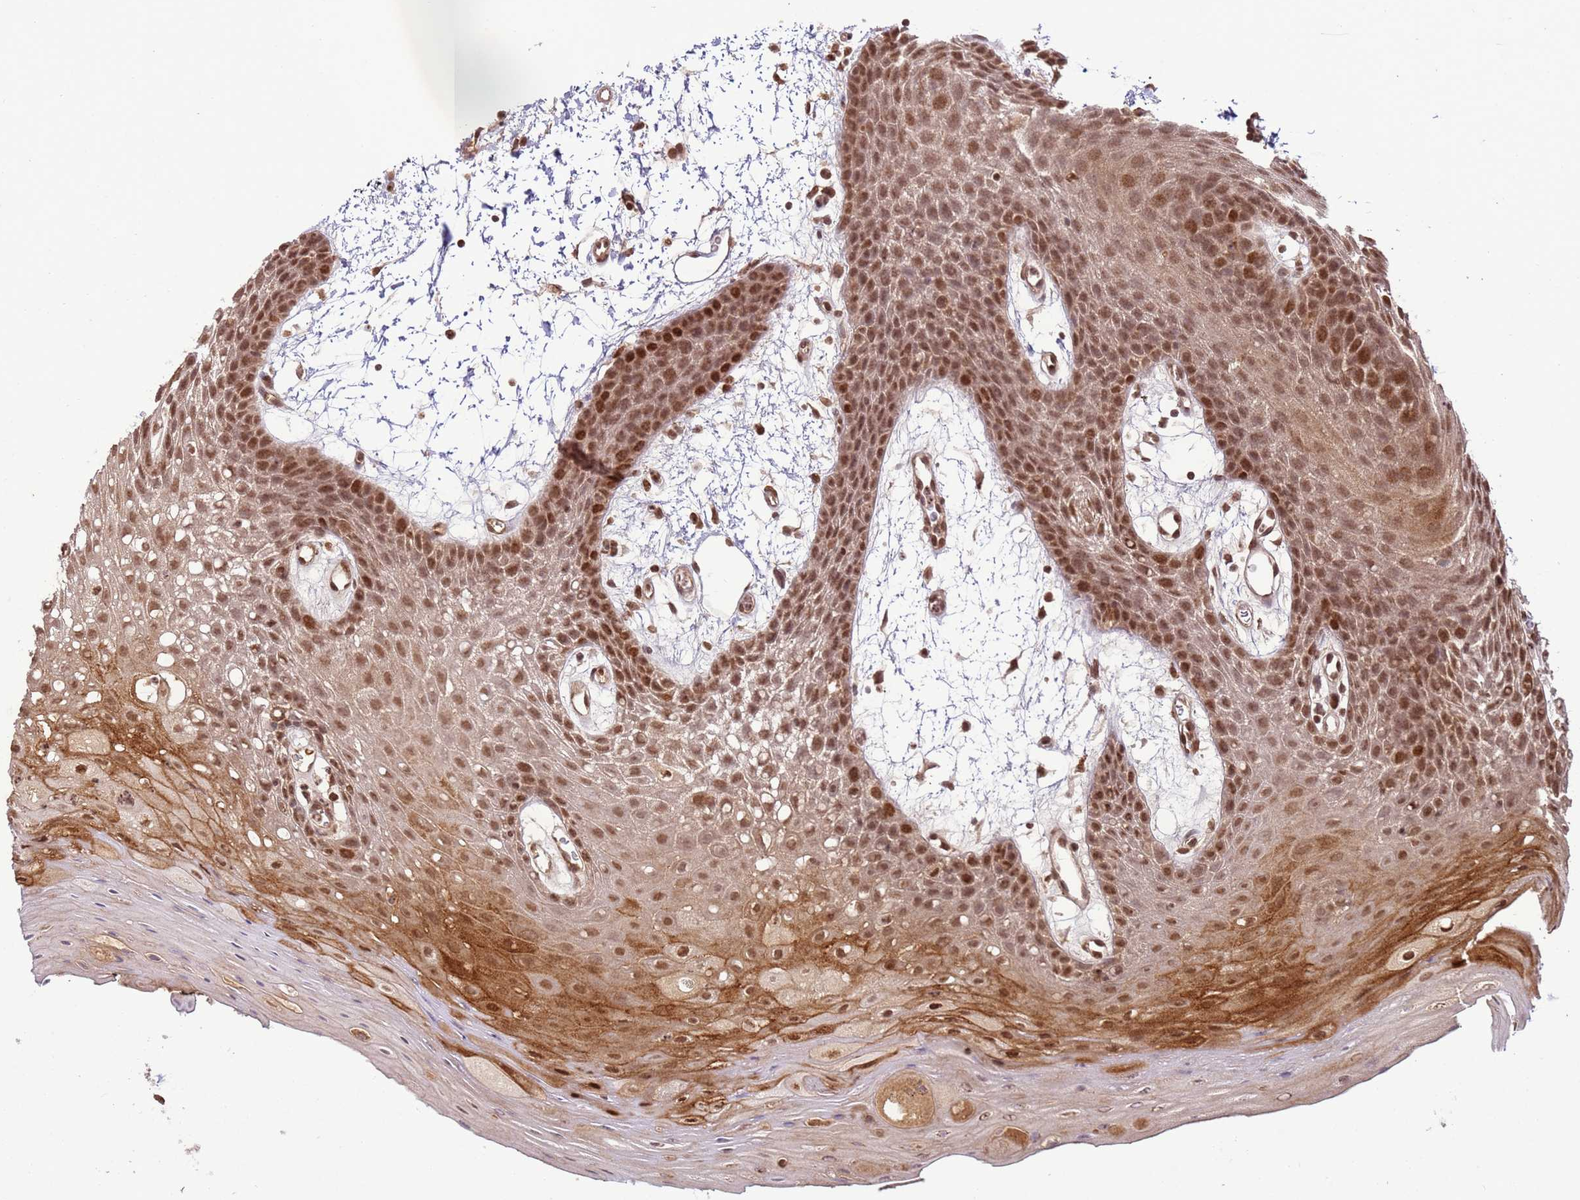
{"staining": {"intensity": "strong", "quantity": ">75%", "location": "cytoplasmic/membranous,nuclear"}, "tissue": "oral mucosa", "cell_type": "Squamous epithelial cells", "image_type": "normal", "snomed": [{"axis": "morphology", "description": "Normal tissue, NOS"}, {"axis": "topography", "description": "Oral tissue"}, {"axis": "topography", "description": "Tounge, NOS"}], "caption": "Immunohistochemical staining of normal human oral mucosa exhibits strong cytoplasmic/membranous,nuclear protein expression in approximately >75% of squamous epithelial cells. (Stains: DAB in brown, nuclei in blue, Microscopy: brightfield microscopy at high magnification).", "gene": "ZBTB12", "patient": {"sex": "female", "age": 59}}